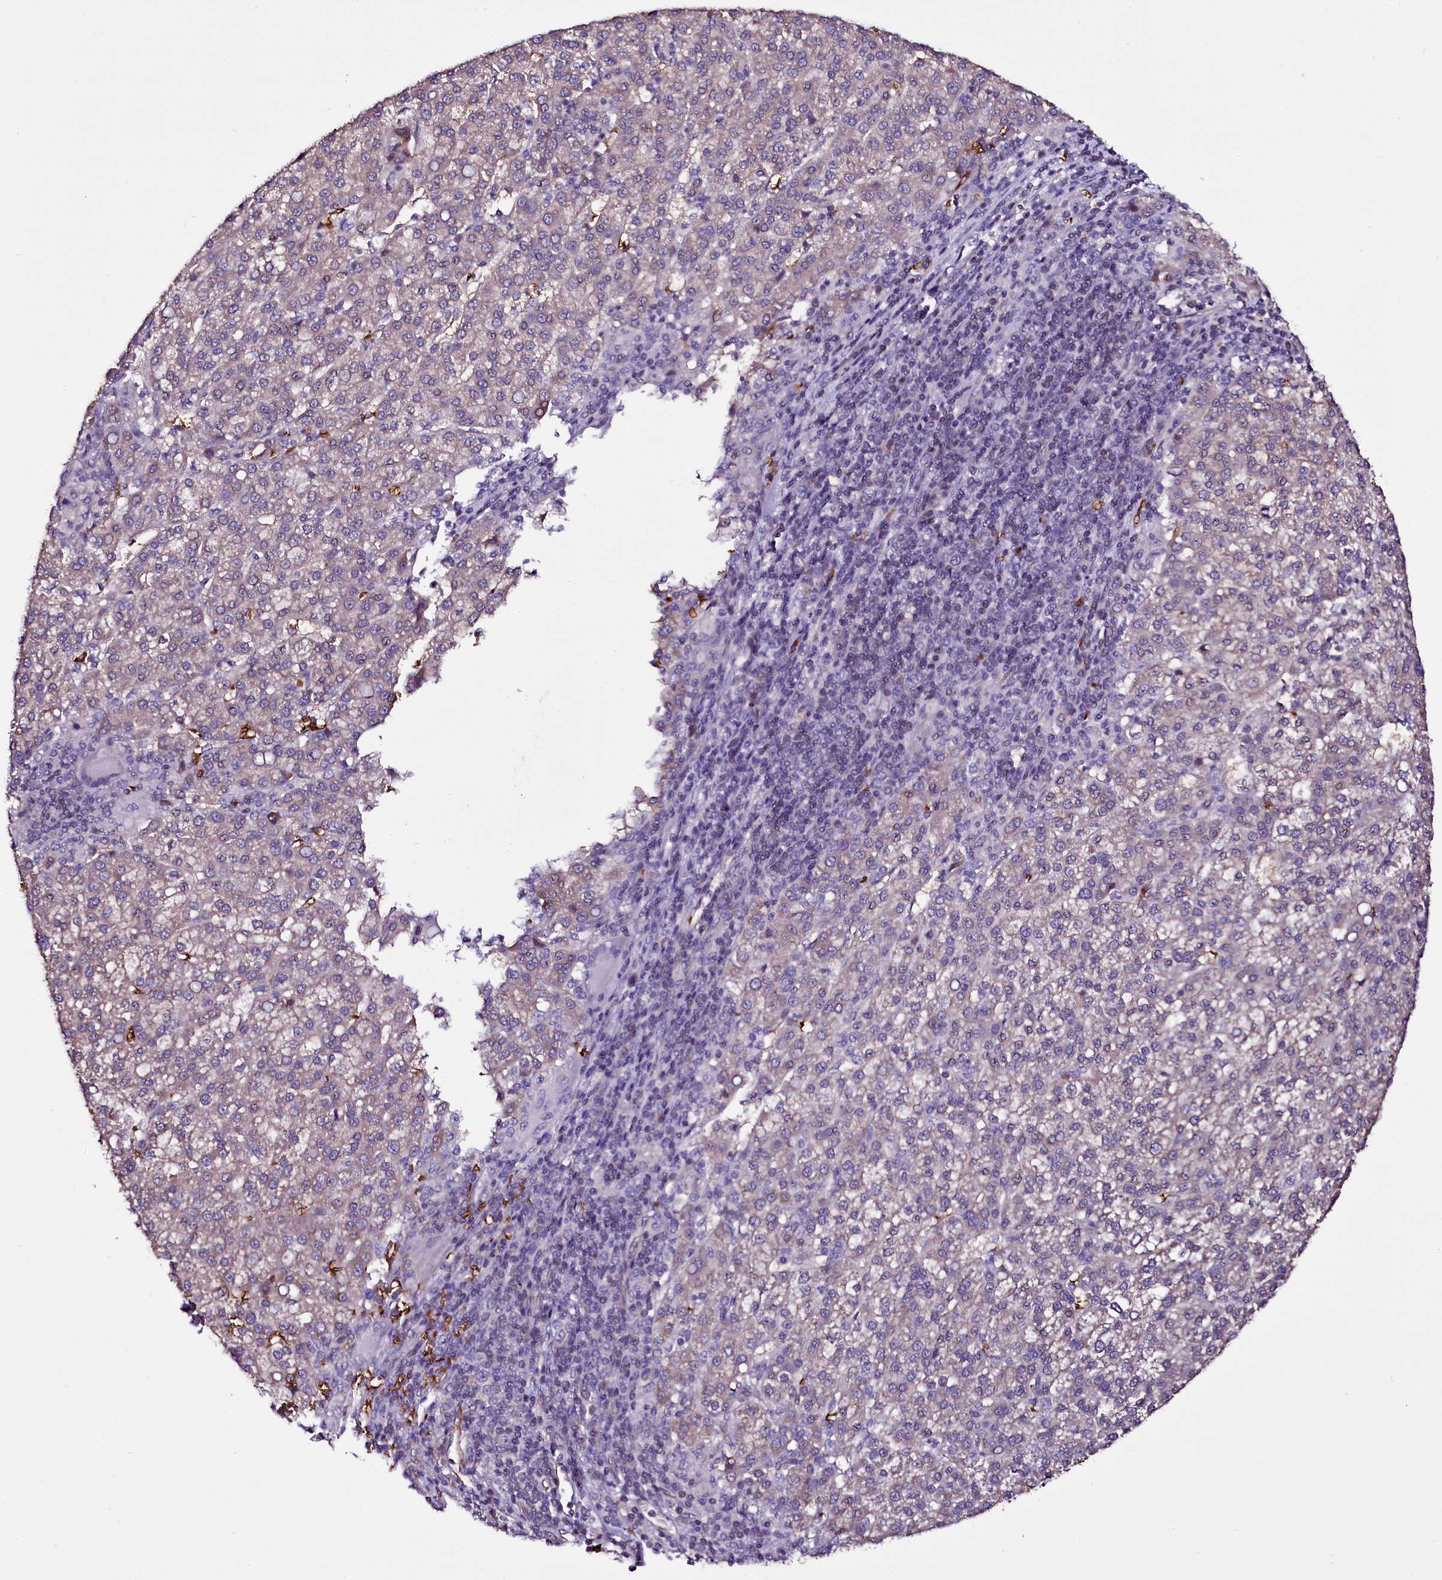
{"staining": {"intensity": "negative", "quantity": "none", "location": "none"}, "tissue": "liver cancer", "cell_type": "Tumor cells", "image_type": "cancer", "snomed": [{"axis": "morphology", "description": "Carcinoma, Hepatocellular, NOS"}, {"axis": "topography", "description": "Liver"}], "caption": "High power microscopy micrograph of an immunohistochemistry (IHC) photomicrograph of hepatocellular carcinoma (liver), revealing no significant staining in tumor cells.", "gene": "MEX3C", "patient": {"sex": "female", "age": 58}}